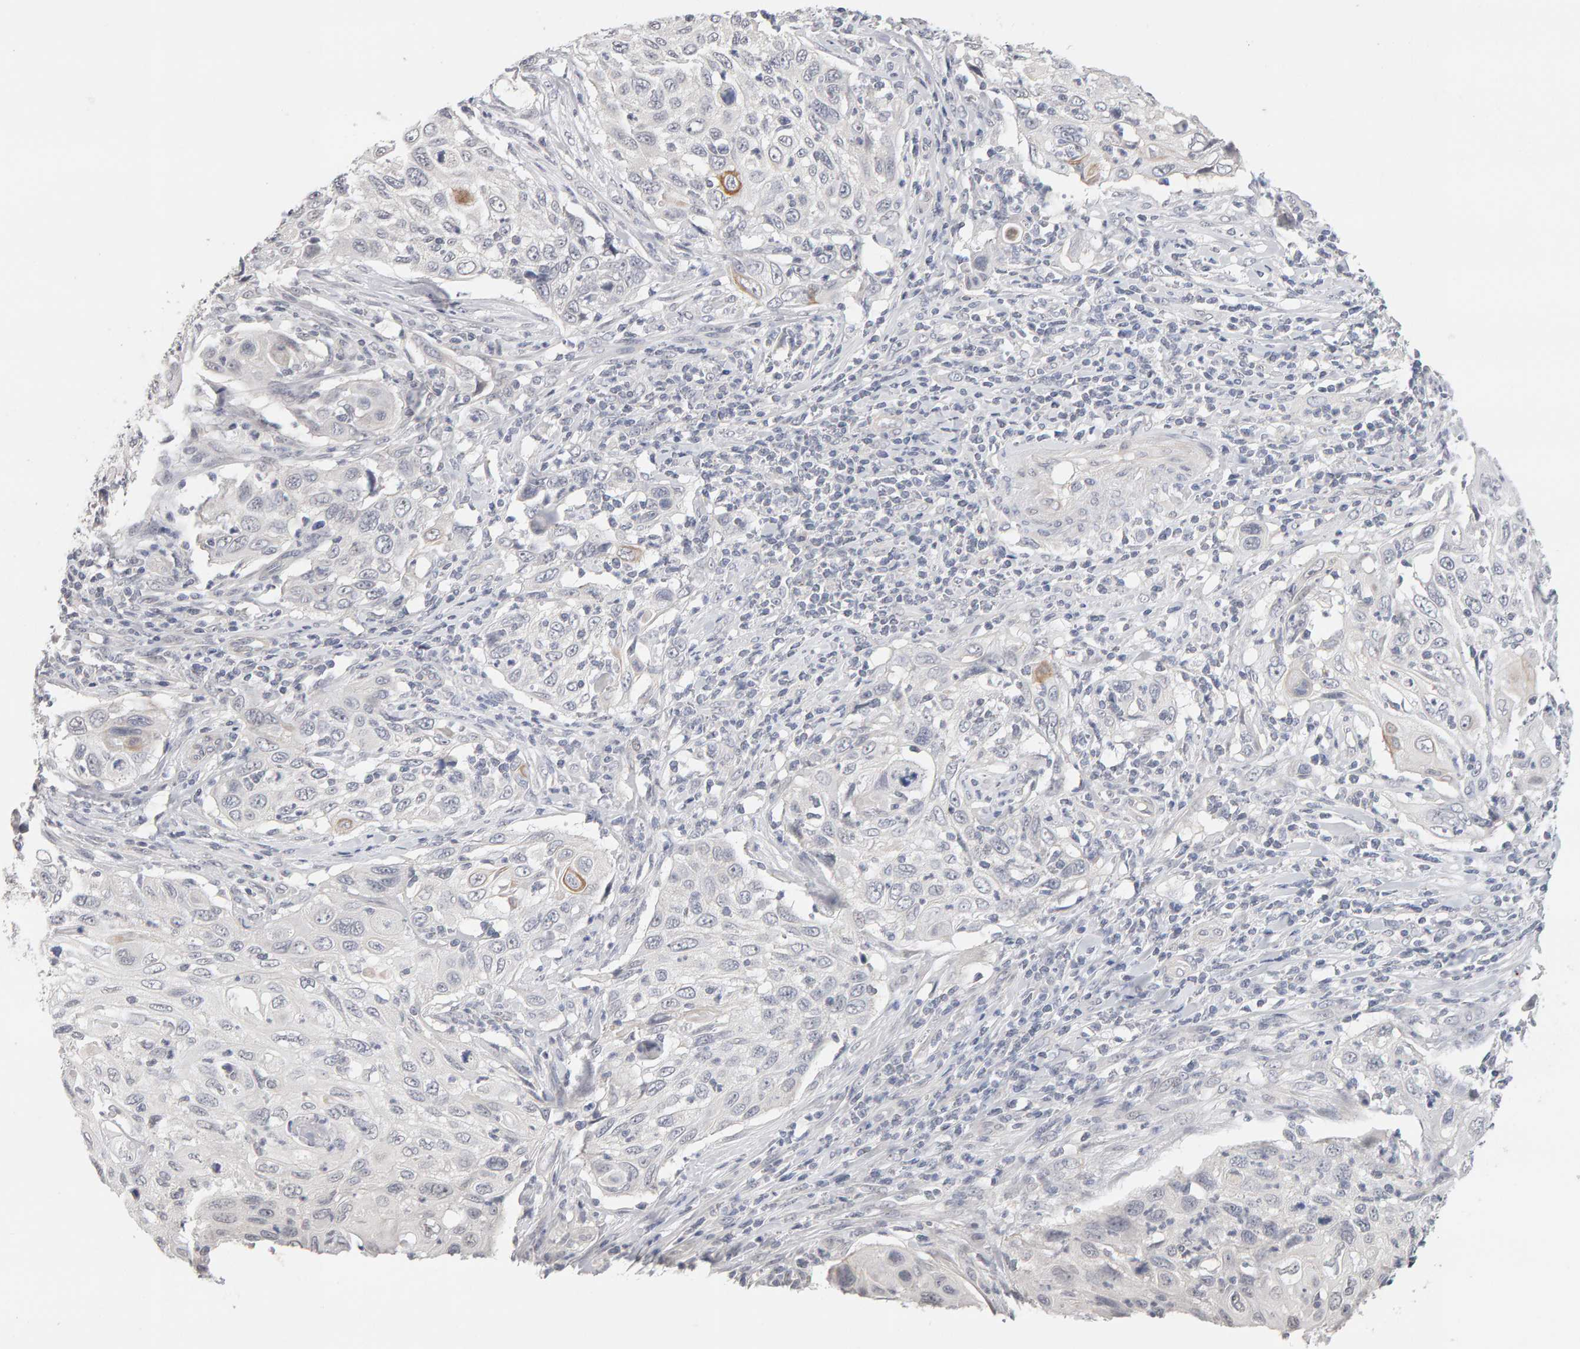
{"staining": {"intensity": "negative", "quantity": "none", "location": "none"}, "tissue": "cervical cancer", "cell_type": "Tumor cells", "image_type": "cancer", "snomed": [{"axis": "morphology", "description": "Squamous cell carcinoma, NOS"}, {"axis": "topography", "description": "Cervix"}], "caption": "An IHC photomicrograph of cervical squamous cell carcinoma is shown. There is no staining in tumor cells of cervical squamous cell carcinoma.", "gene": "HNF4A", "patient": {"sex": "female", "age": 70}}